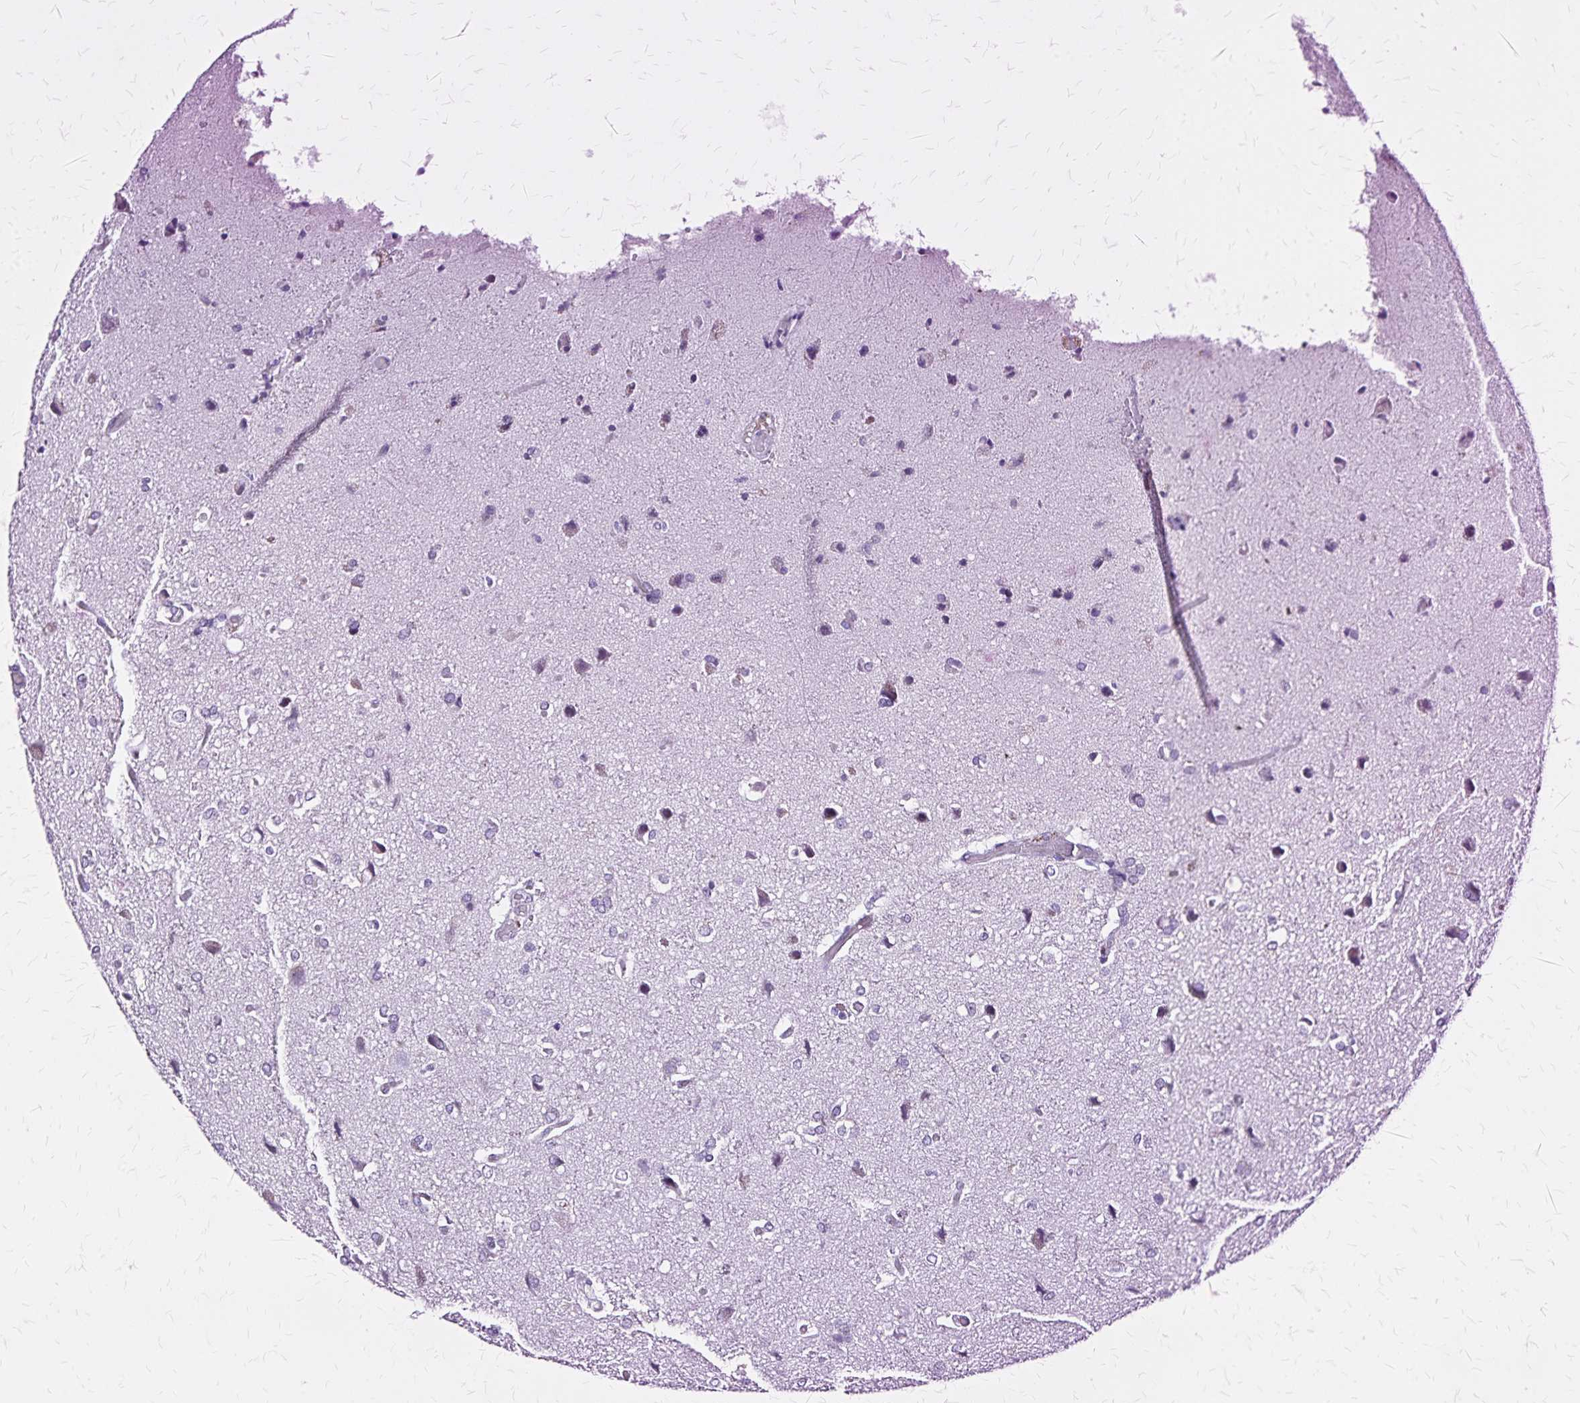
{"staining": {"intensity": "negative", "quantity": "none", "location": "none"}, "tissue": "glioma", "cell_type": "Tumor cells", "image_type": "cancer", "snomed": [{"axis": "morphology", "description": "Glioma, malignant, High grade"}, {"axis": "topography", "description": "Brain"}], "caption": "There is no significant positivity in tumor cells of glioma.", "gene": "KRT2", "patient": {"sex": "male", "age": 68}}